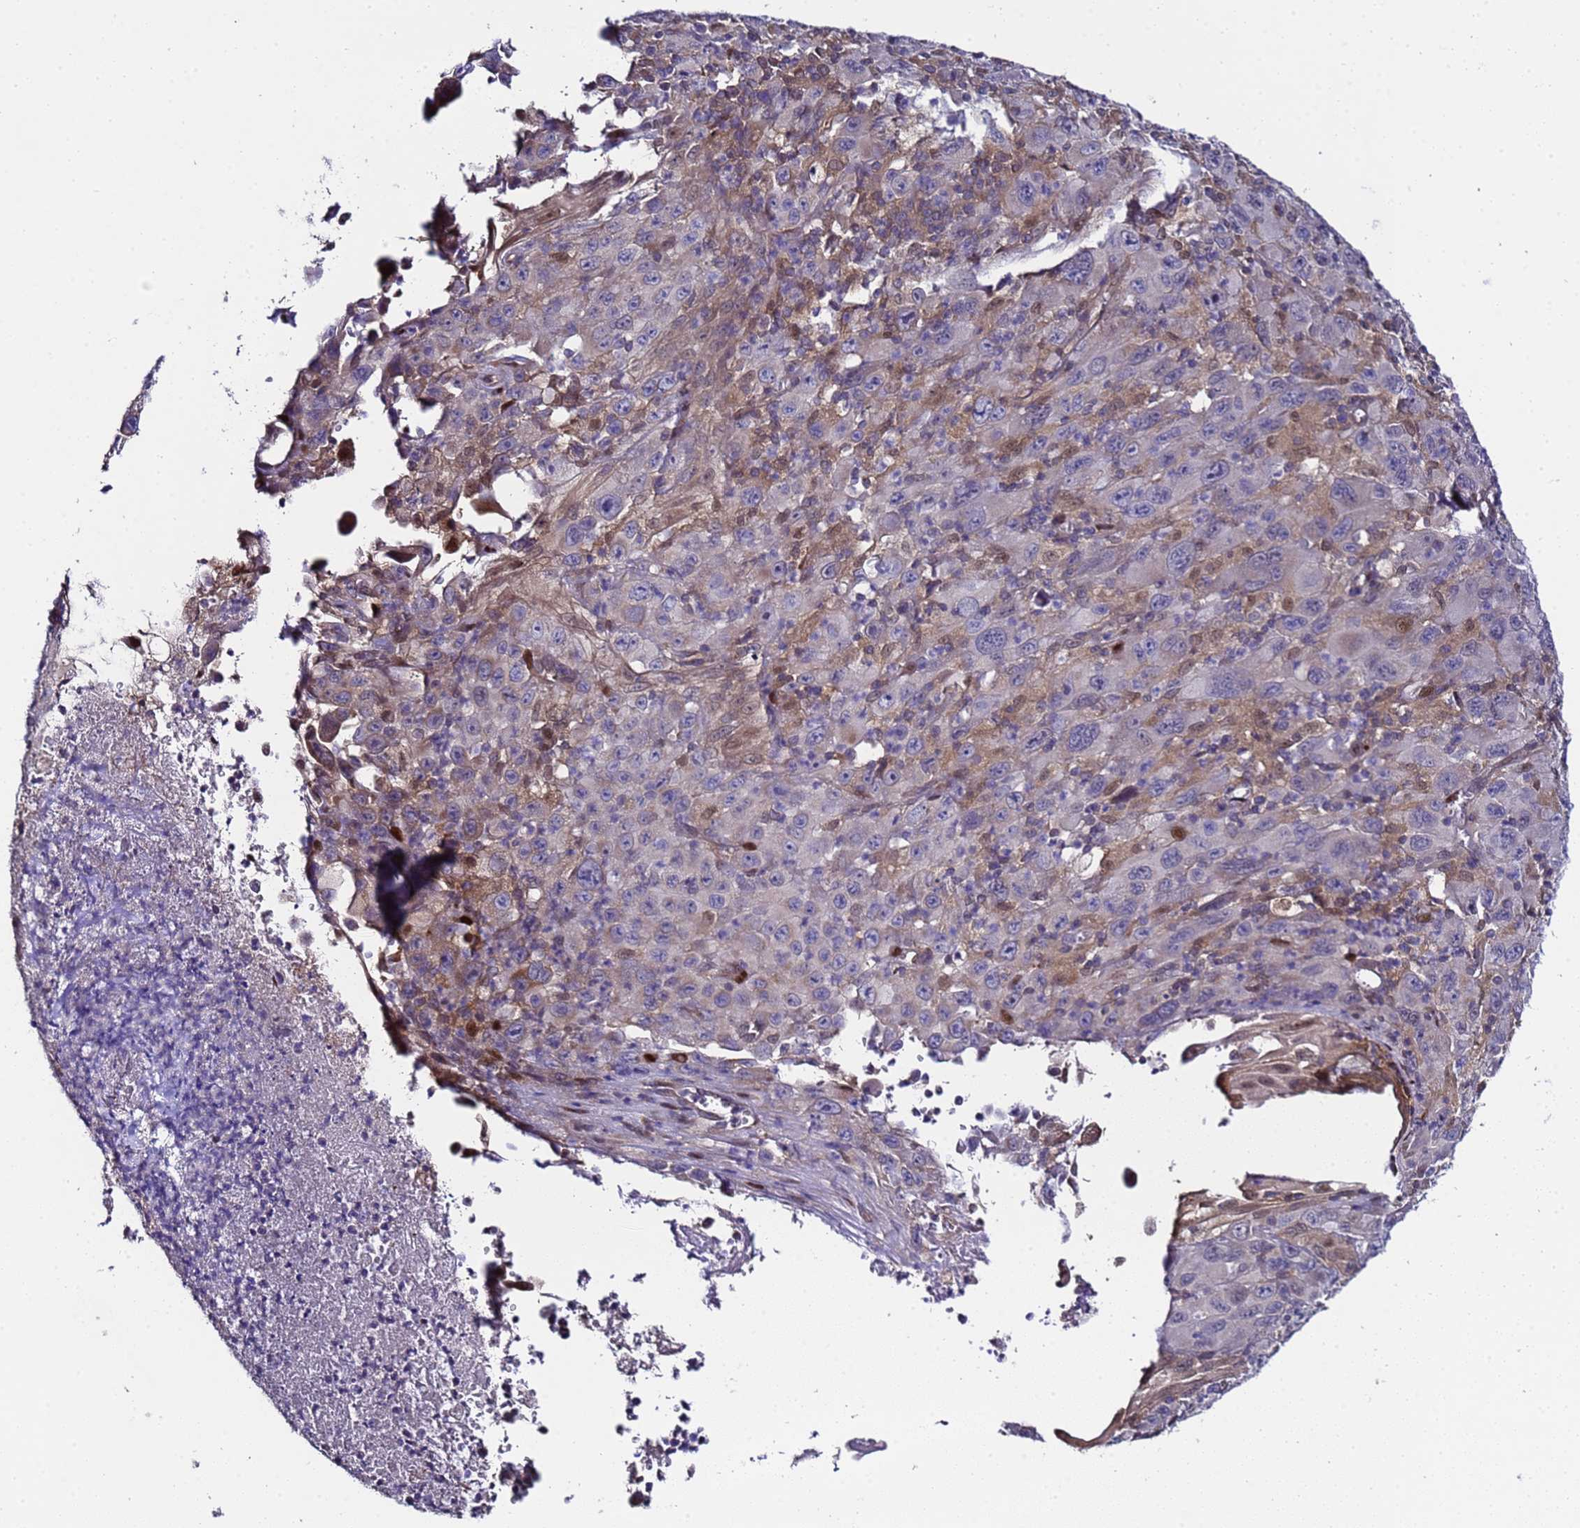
{"staining": {"intensity": "negative", "quantity": "none", "location": "none"}, "tissue": "melanoma", "cell_type": "Tumor cells", "image_type": "cancer", "snomed": [{"axis": "morphology", "description": "Malignant melanoma, Metastatic site"}, {"axis": "topography", "description": "Skin"}], "caption": "Tumor cells are negative for brown protein staining in melanoma.", "gene": "ALG3", "patient": {"sex": "female", "age": 56}}